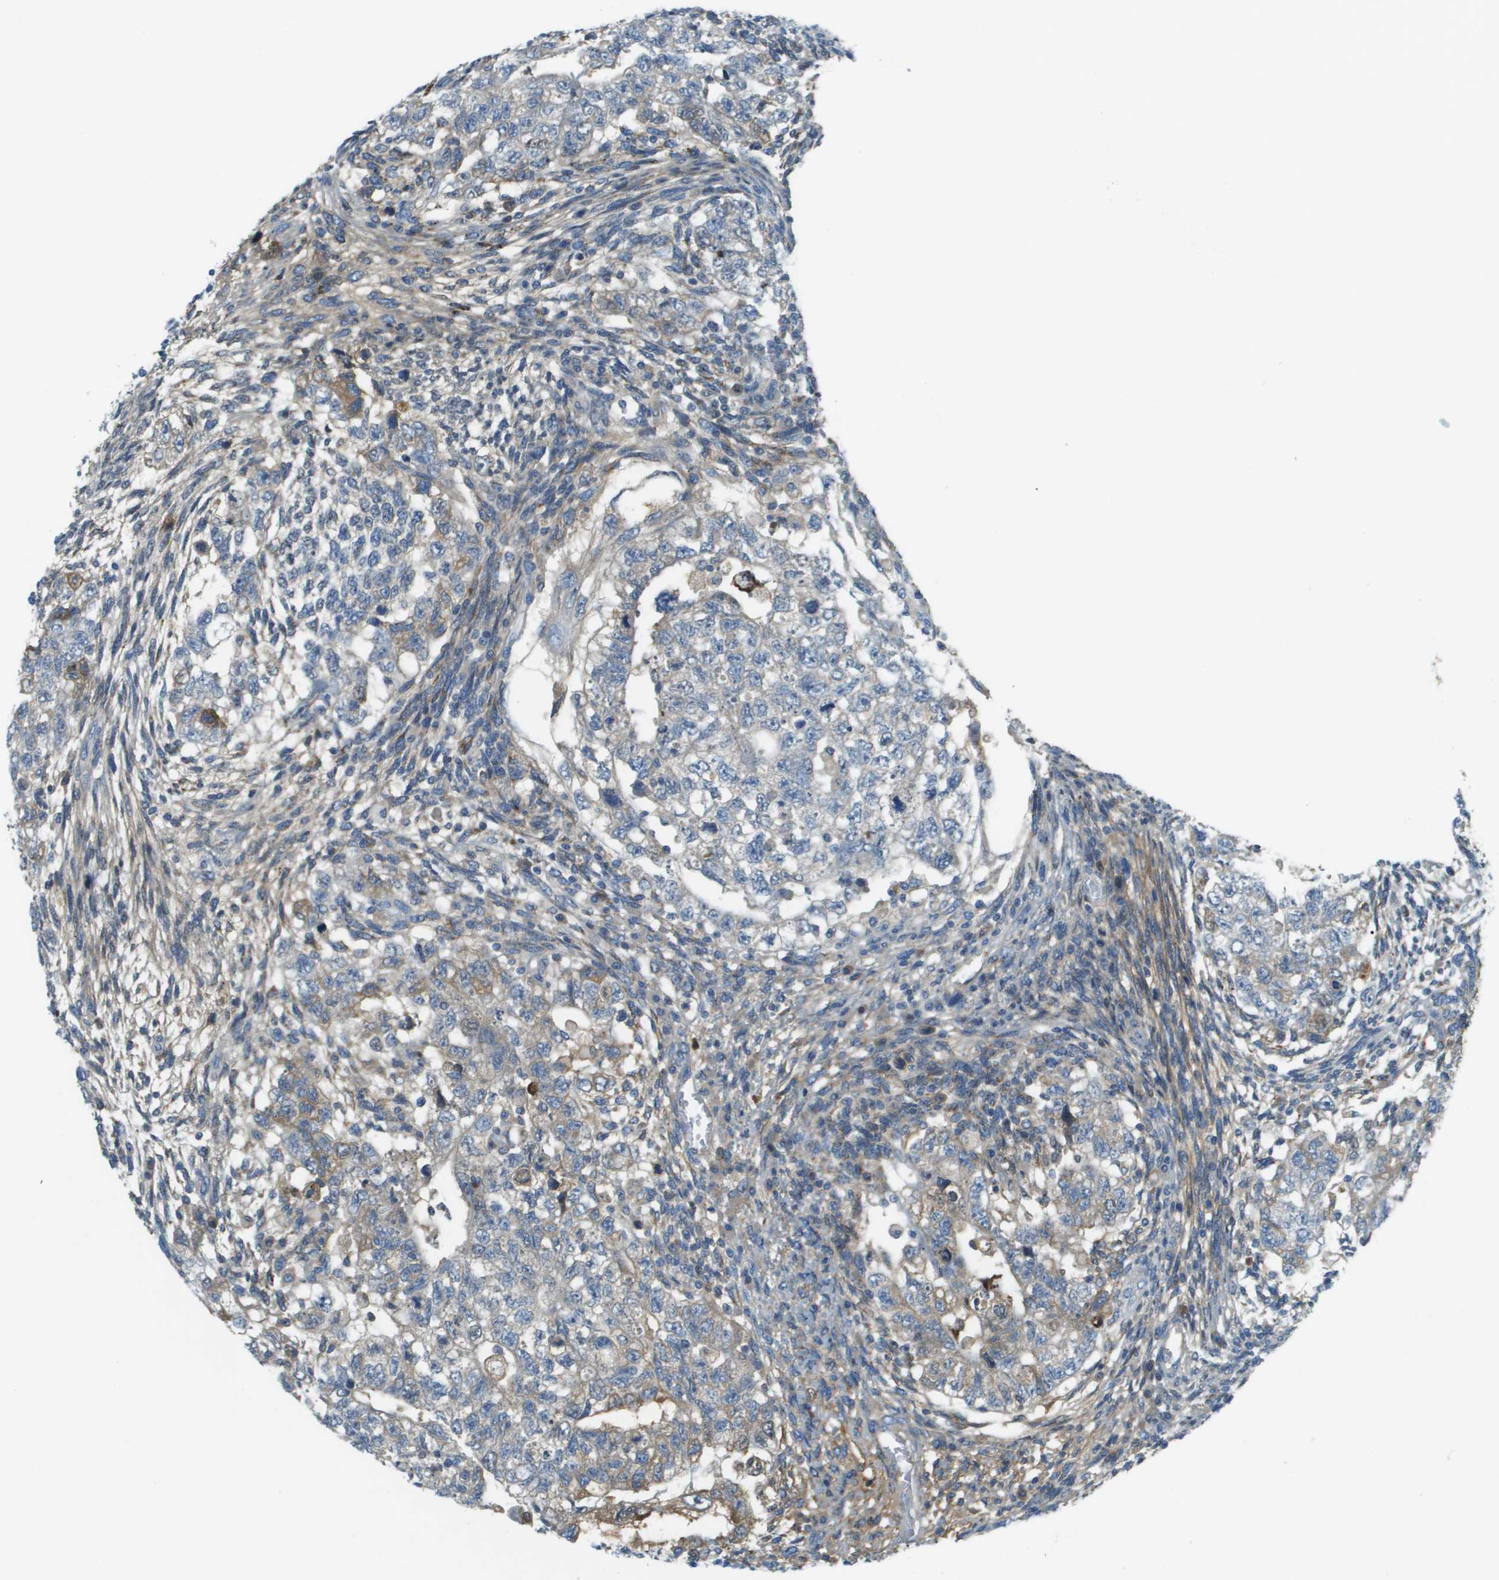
{"staining": {"intensity": "weak", "quantity": "<25%", "location": "cytoplasmic/membranous"}, "tissue": "testis cancer", "cell_type": "Tumor cells", "image_type": "cancer", "snomed": [{"axis": "morphology", "description": "Normal tissue, NOS"}, {"axis": "morphology", "description": "Carcinoma, Embryonal, NOS"}, {"axis": "topography", "description": "Testis"}], "caption": "This image is of testis embryonal carcinoma stained with immunohistochemistry to label a protein in brown with the nuclei are counter-stained blue. There is no positivity in tumor cells.", "gene": "DCN", "patient": {"sex": "male", "age": 36}}